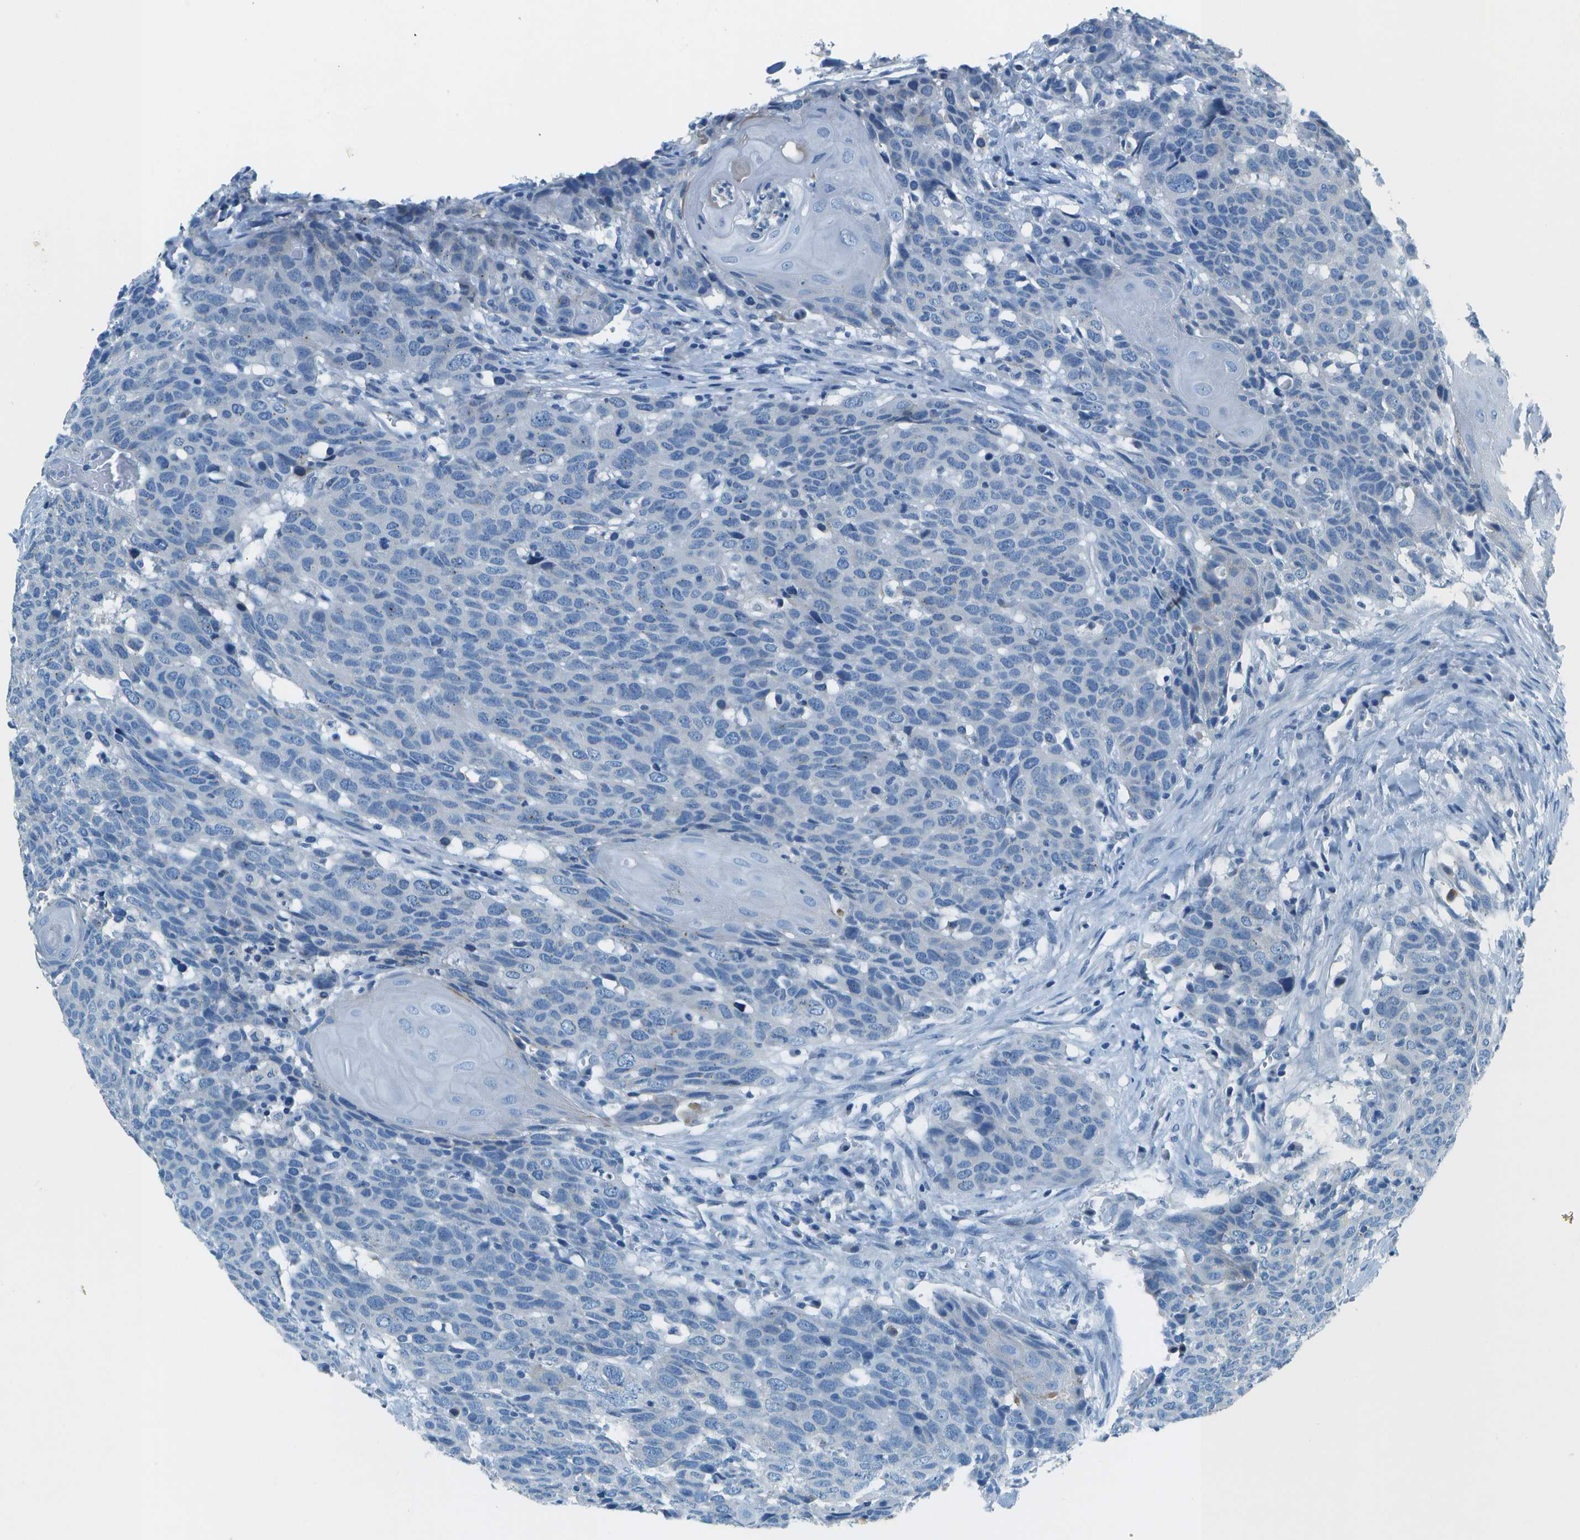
{"staining": {"intensity": "negative", "quantity": "none", "location": "none"}, "tissue": "head and neck cancer", "cell_type": "Tumor cells", "image_type": "cancer", "snomed": [{"axis": "morphology", "description": "Squamous cell carcinoma, NOS"}, {"axis": "topography", "description": "Head-Neck"}], "caption": "Tumor cells show no significant protein positivity in head and neck cancer. (Brightfield microscopy of DAB IHC at high magnification).", "gene": "SLC16A10", "patient": {"sex": "male", "age": 66}}